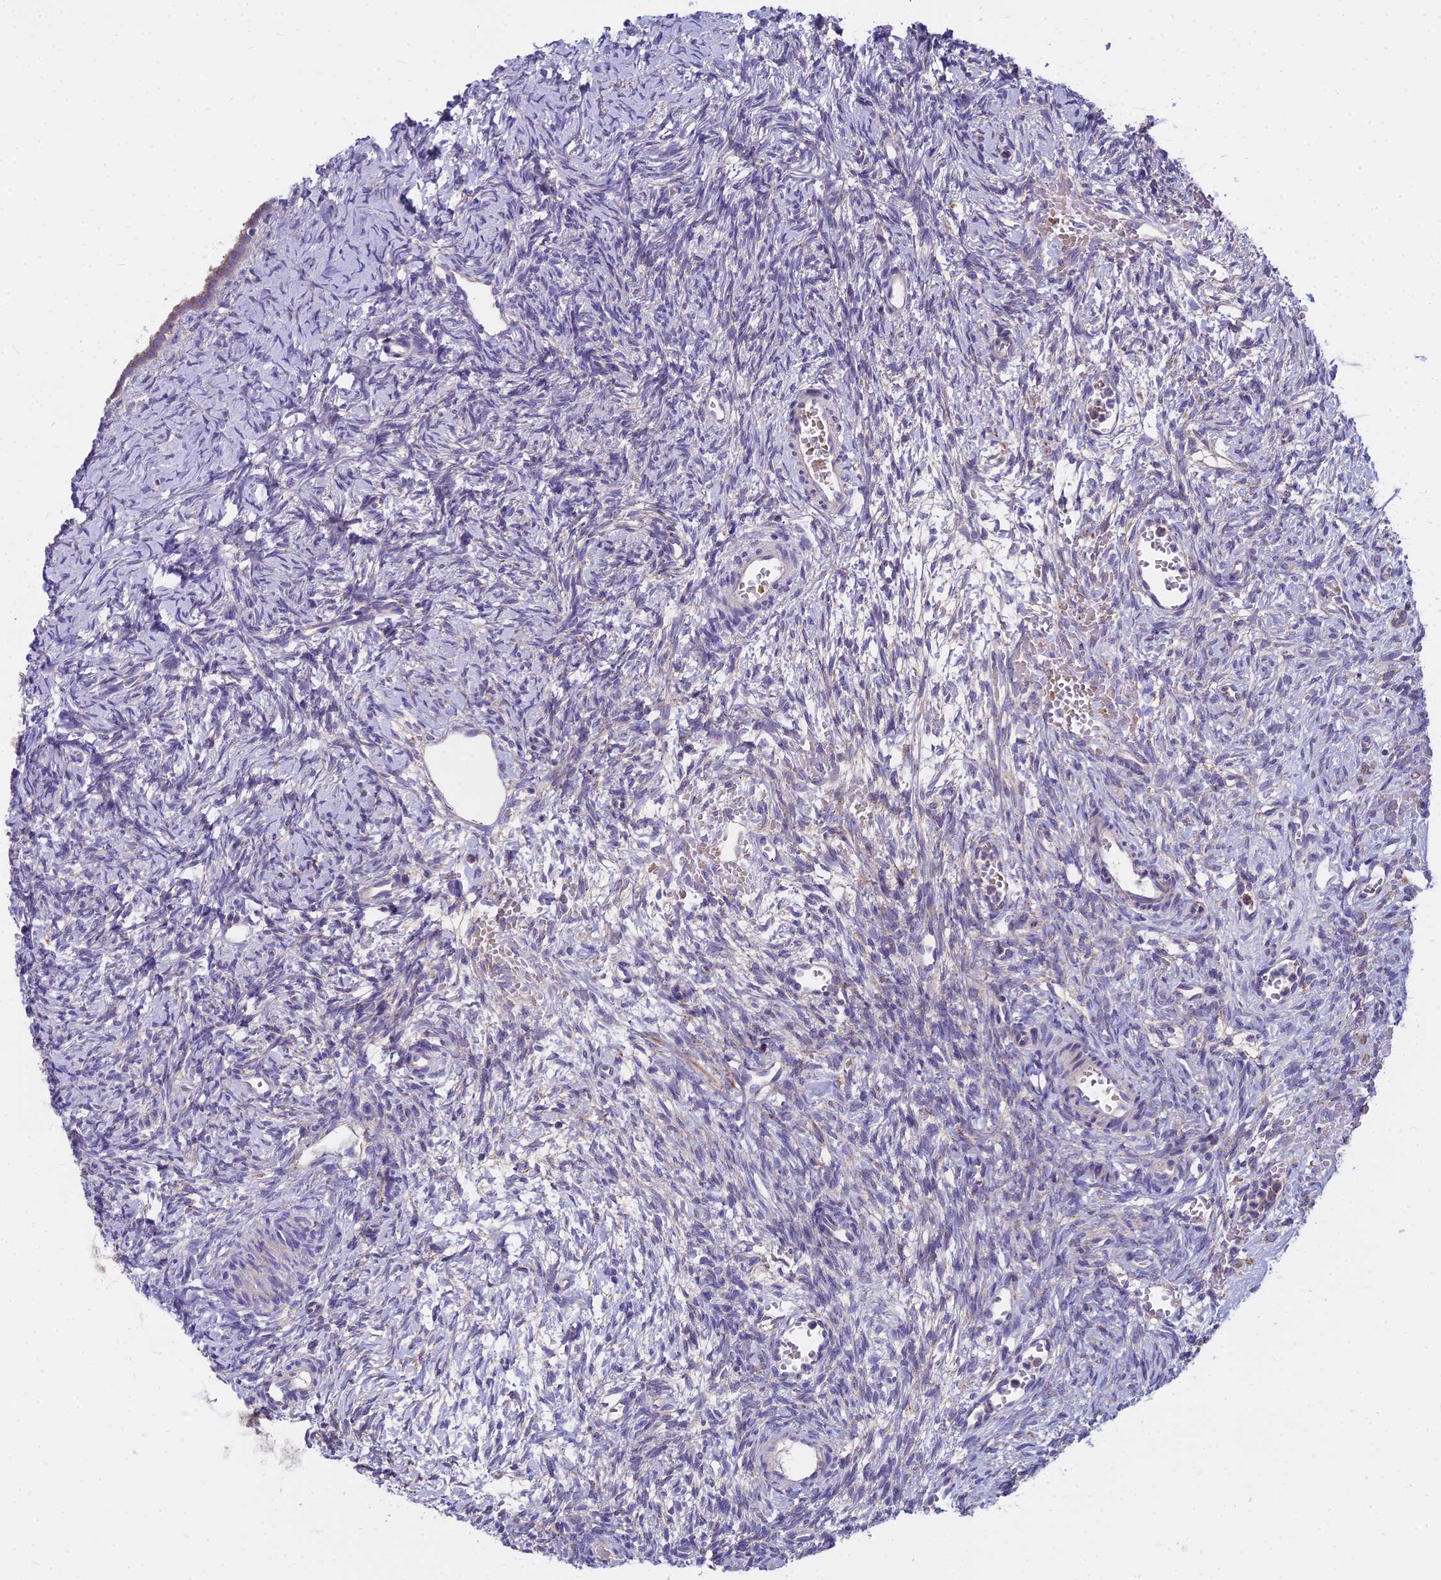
{"staining": {"intensity": "negative", "quantity": "none", "location": "none"}, "tissue": "ovary", "cell_type": "Ovarian stroma cells", "image_type": "normal", "snomed": [{"axis": "morphology", "description": "Normal tissue, NOS"}, {"axis": "topography", "description": "Ovary"}], "caption": "This is an IHC micrograph of benign ovary. There is no staining in ovarian stroma cells.", "gene": "FRMPD1", "patient": {"sex": "female", "age": 39}}